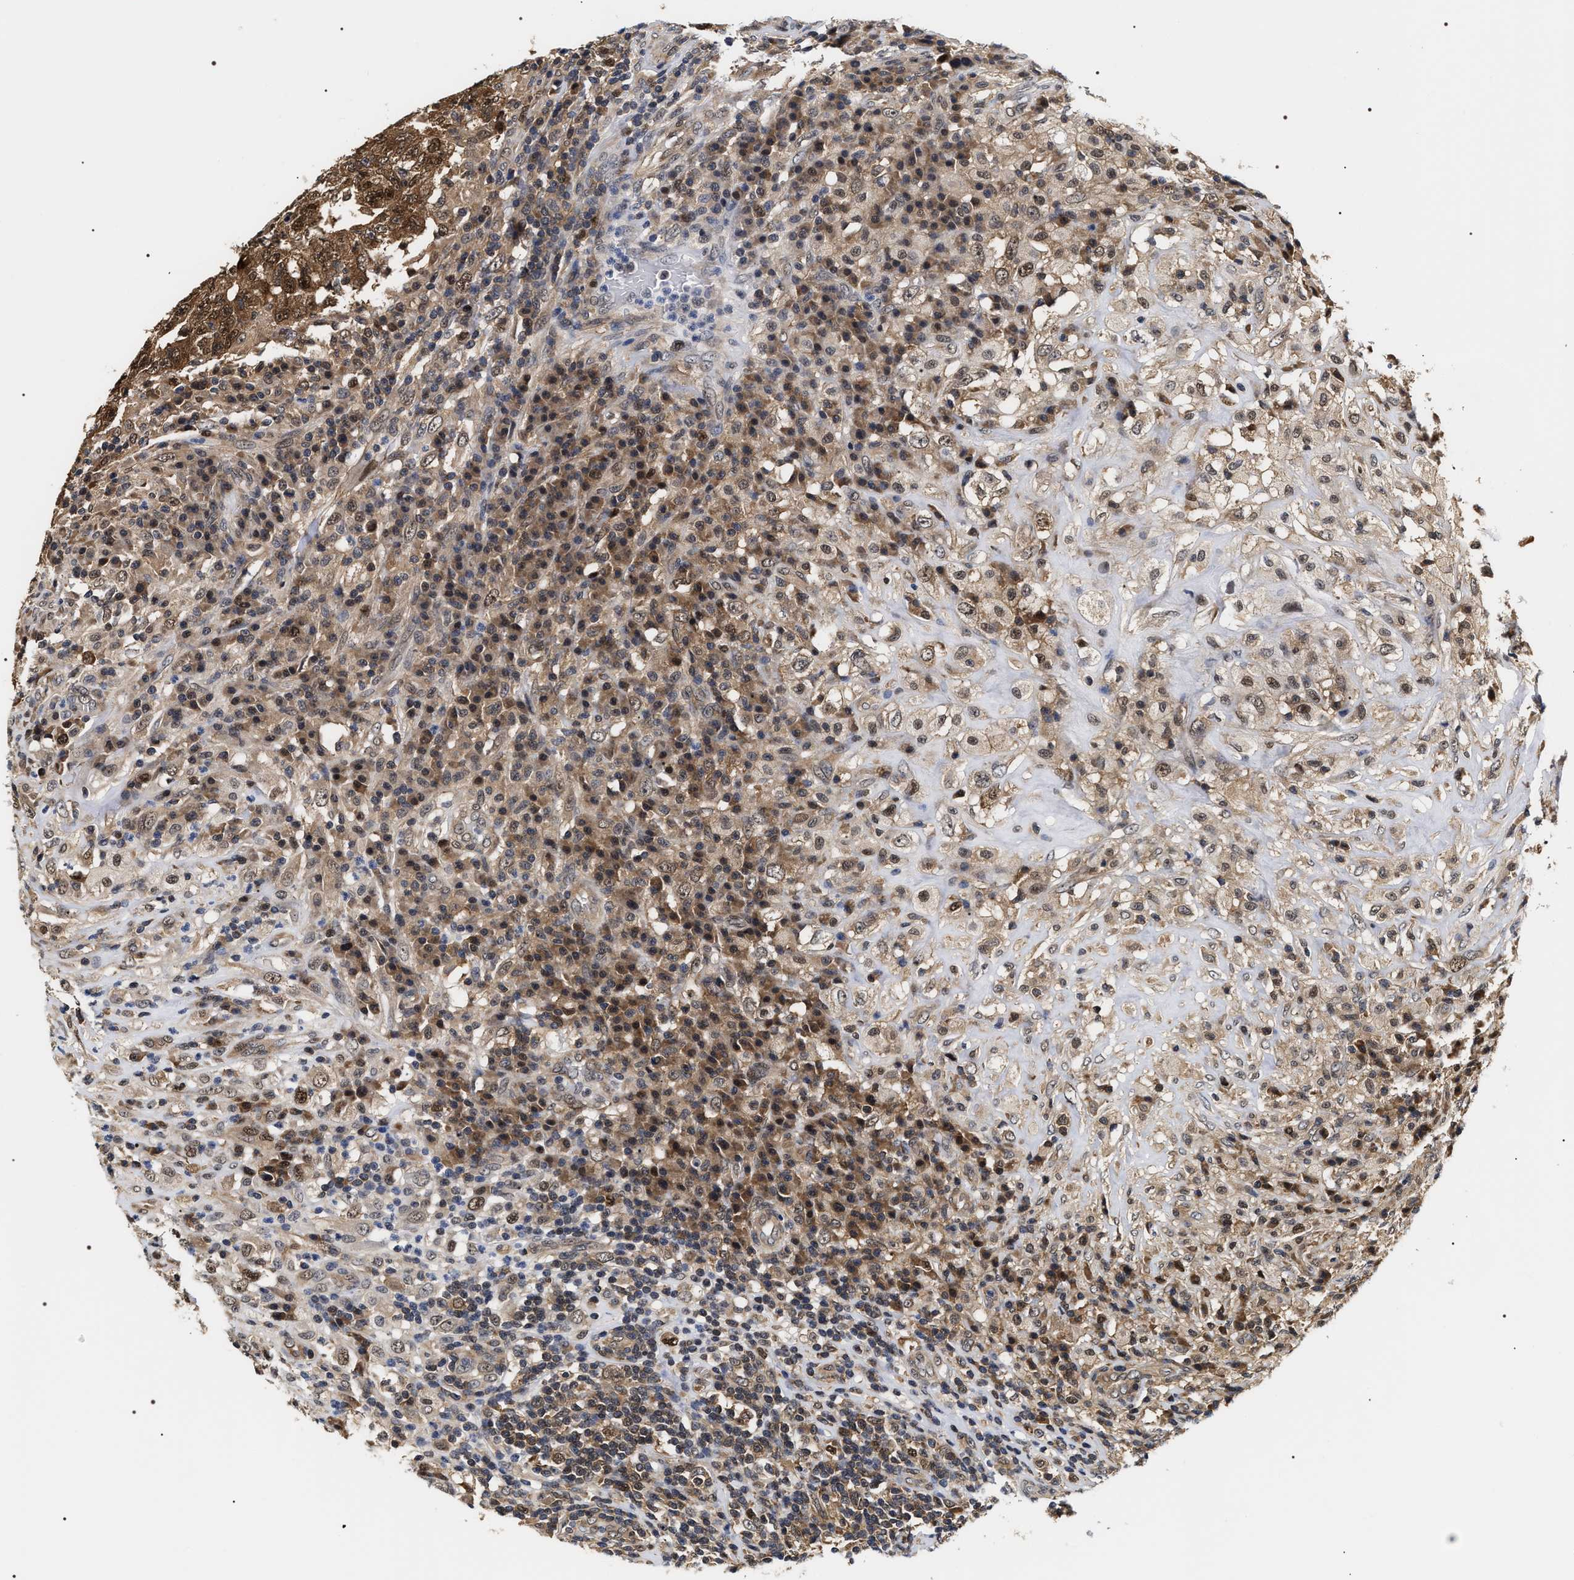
{"staining": {"intensity": "strong", "quantity": ">75%", "location": "cytoplasmic/membranous,nuclear"}, "tissue": "testis cancer", "cell_type": "Tumor cells", "image_type": "cancer", "snomed": [{"axis": "morphology", "description": "Necrosis, NOS"}, {"axis": "morphology", "description": "Carcinoma, Embryonal, NOS"}, {"axis": "topography", "description": "Testis"}], "caption": "This is a histology image of immunohistochemistry staining of testis embryonal carcinoma, which shows strong positivity in the cytoplasmic/membranous and nuclear of tumor cells.", "gene": "BAG6", "patient": {"sex": "male", "age": 19}}